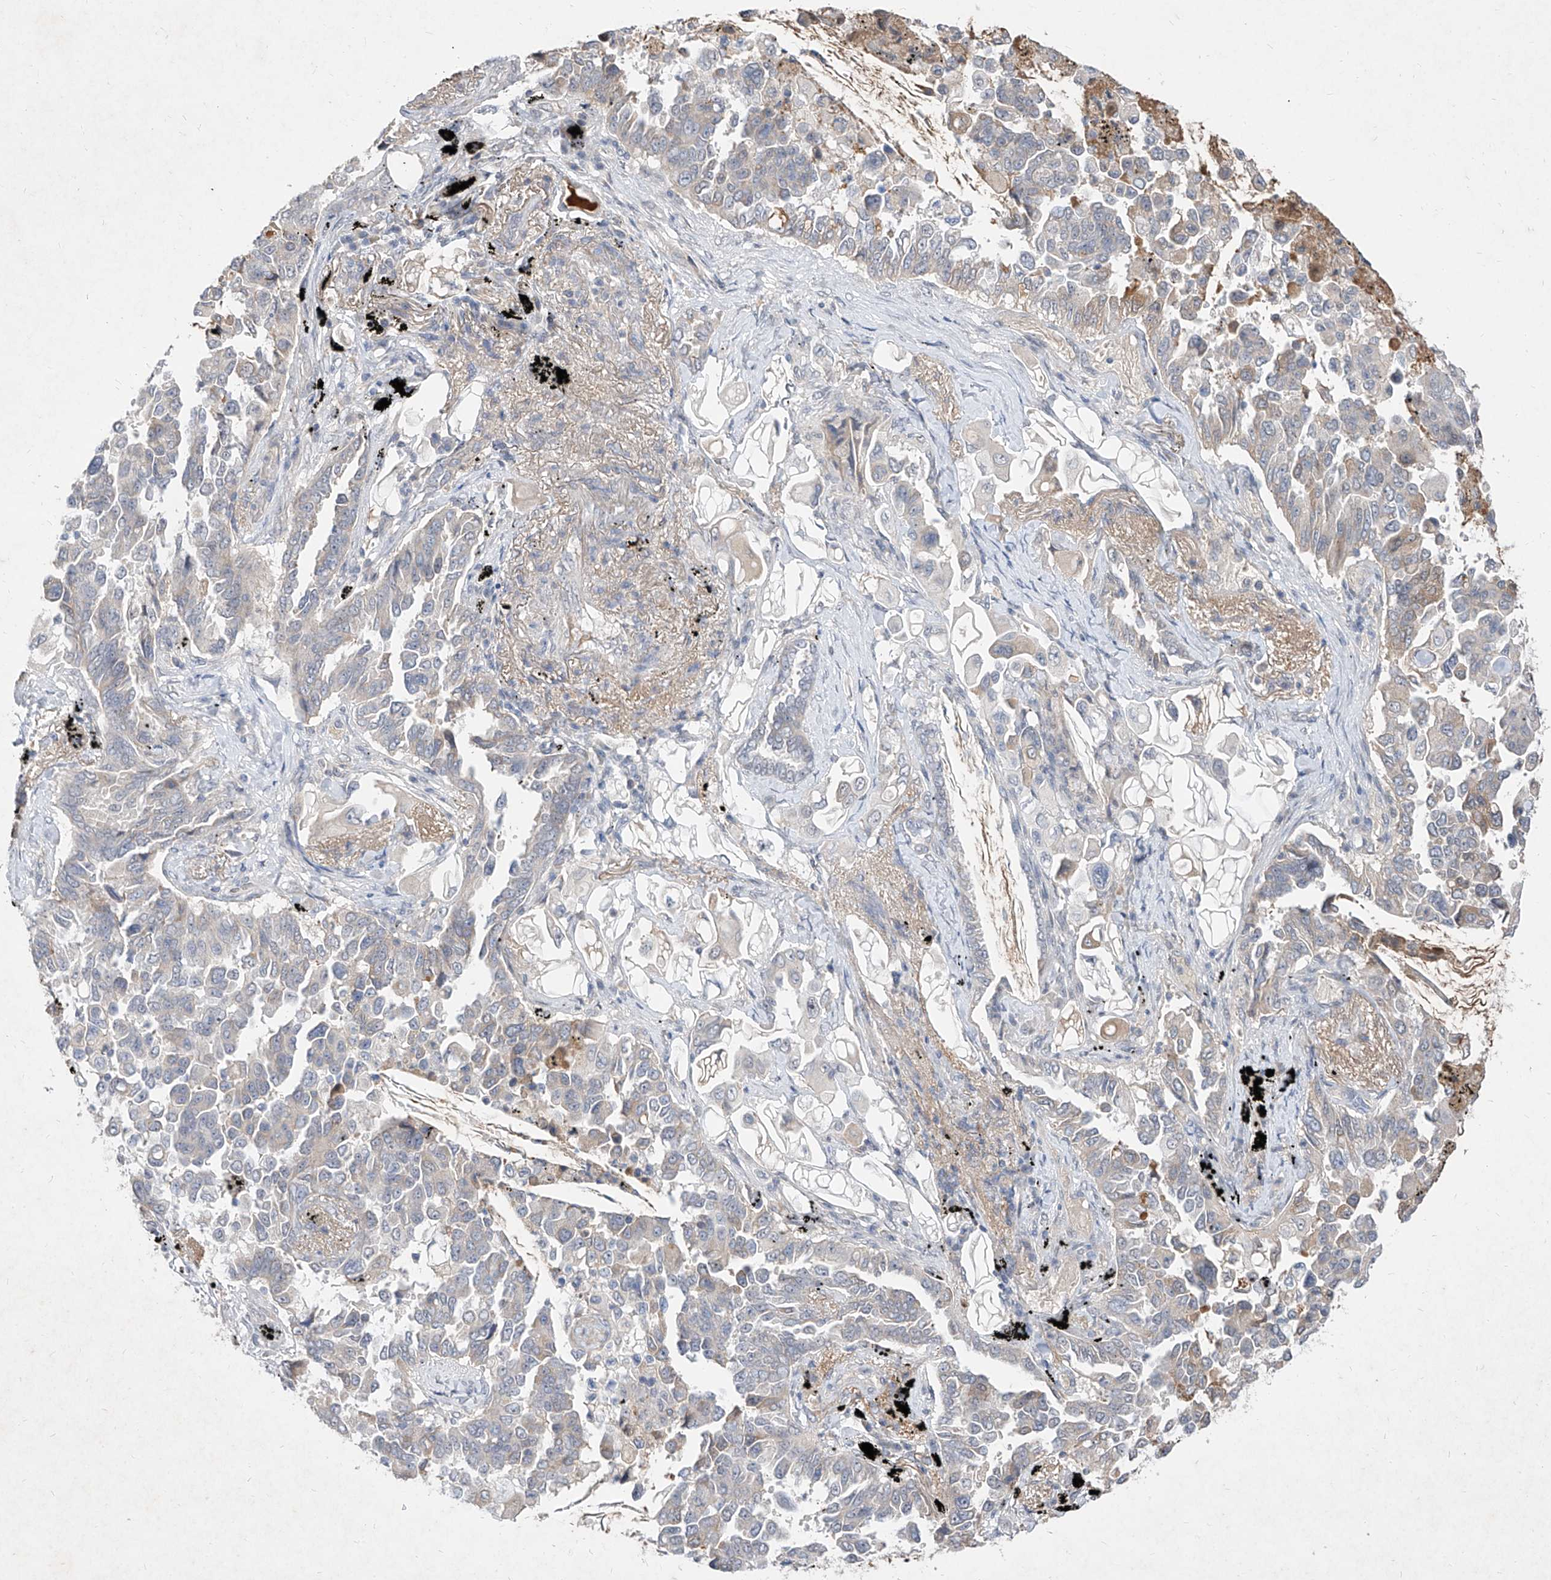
{"staining": {"intensity": "negative", "quantity": "none", "location": "none"}, "tissue": "lung cancer", "cell_type": "Tumor cells", "image_type": "cancer", "snomed": [{"axis": "morphology", "description": "Adenocarcinoma, NOS"}, {"axis": "topography", "description": "Lung"}], "caption": "An IHC photomicrograph of lung cancer (adenocarcinoma) is shown. There is no staining in tumor cells of lung cancer (adenocarcinoma).", "gene": "C4A", "patient": {"sex": "female", "age": 67}}